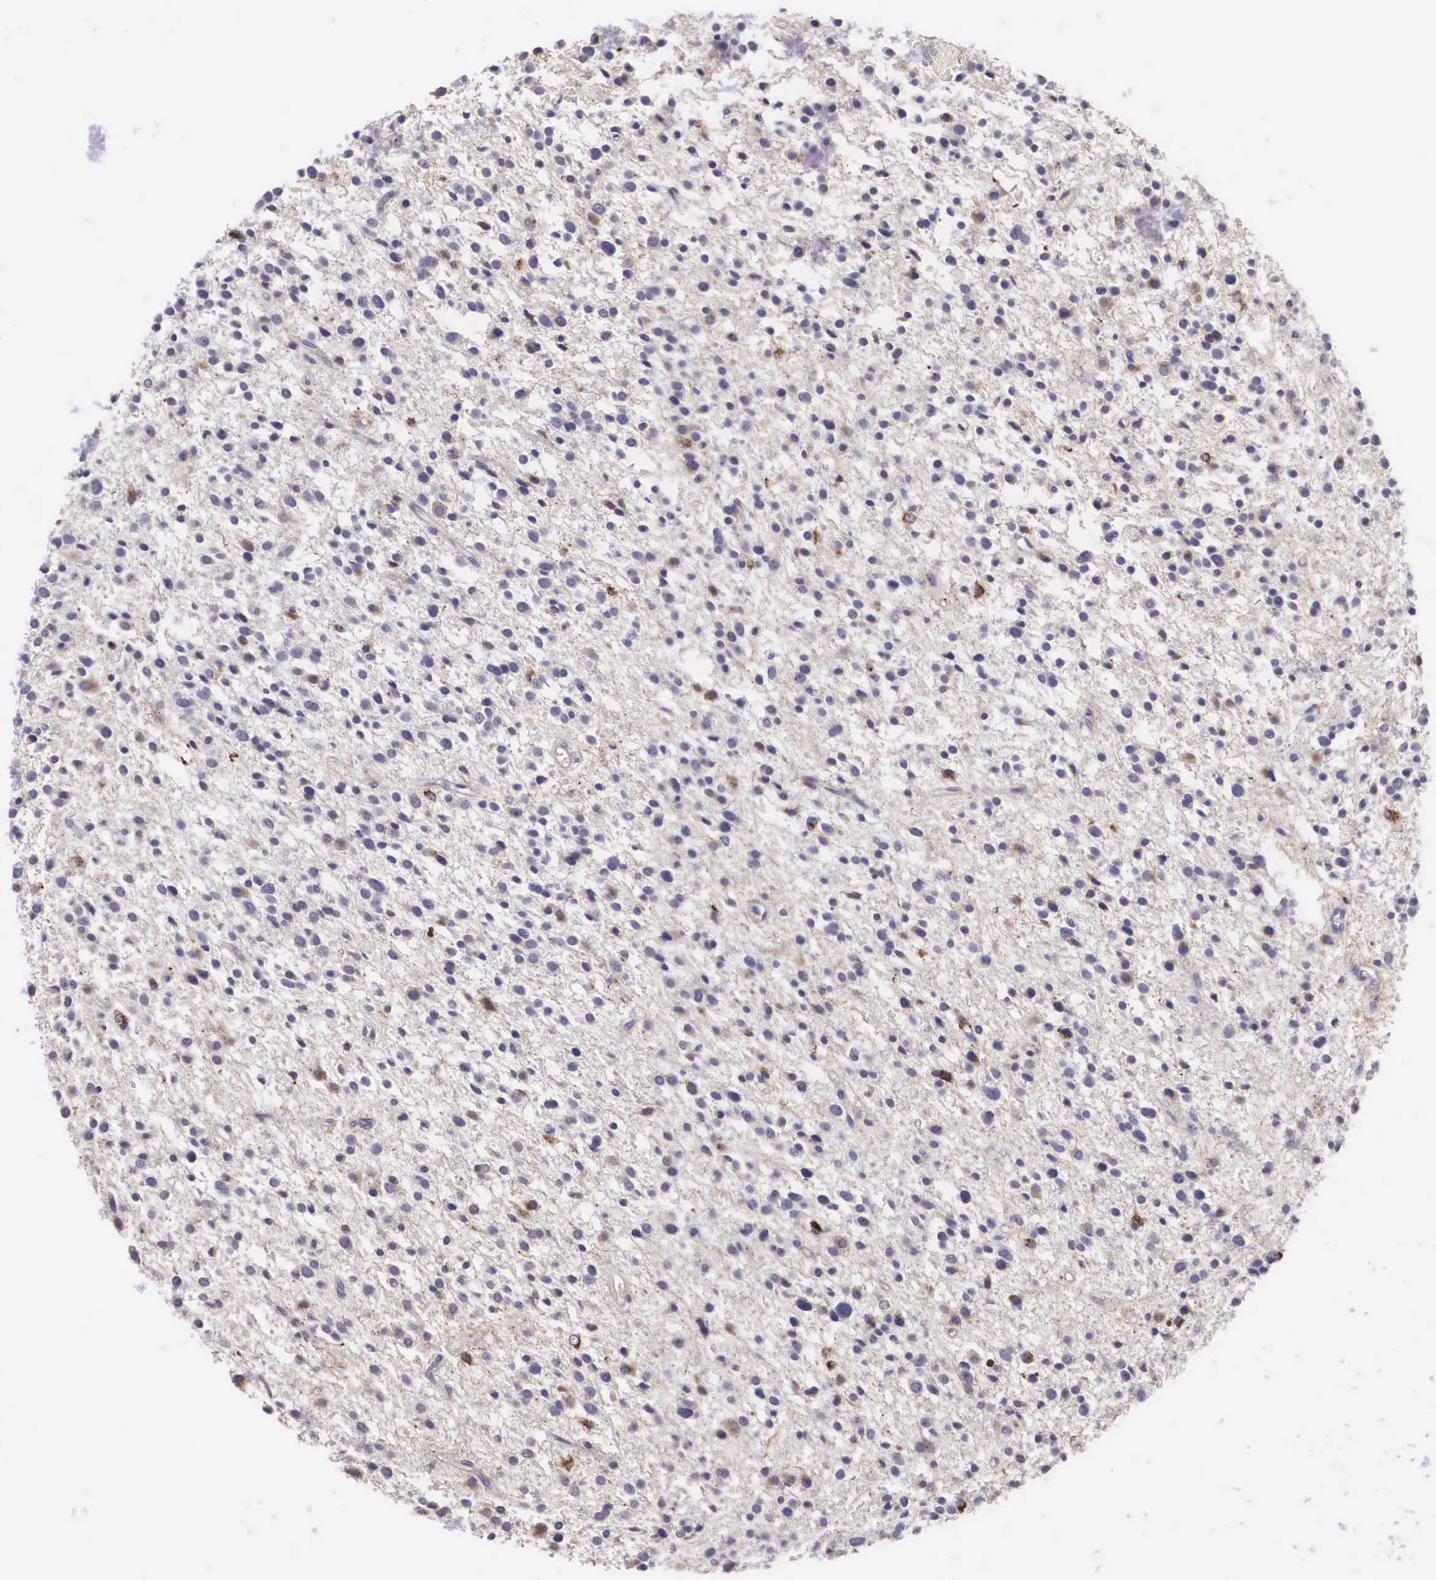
{"staining": {"intensity": "weak", "quantity": "<25%", "location": "cytoplasmic/membranous"}, "tissue": "glioma", "cell_type": "Tumor cells", "image_type": "cancer", "snomed": [{"axis": "morphology", "description": "Glioma, malignant, Low grade"}, {"axis": "topography", "description": "Brain"}], "caption": "A high-resolution micrograph shows immunohistochemistry staining of glioma, which displays no significant expression in tumor cells.", "gene": "CLU", "patient": {"sex": "female", "age": 36}}